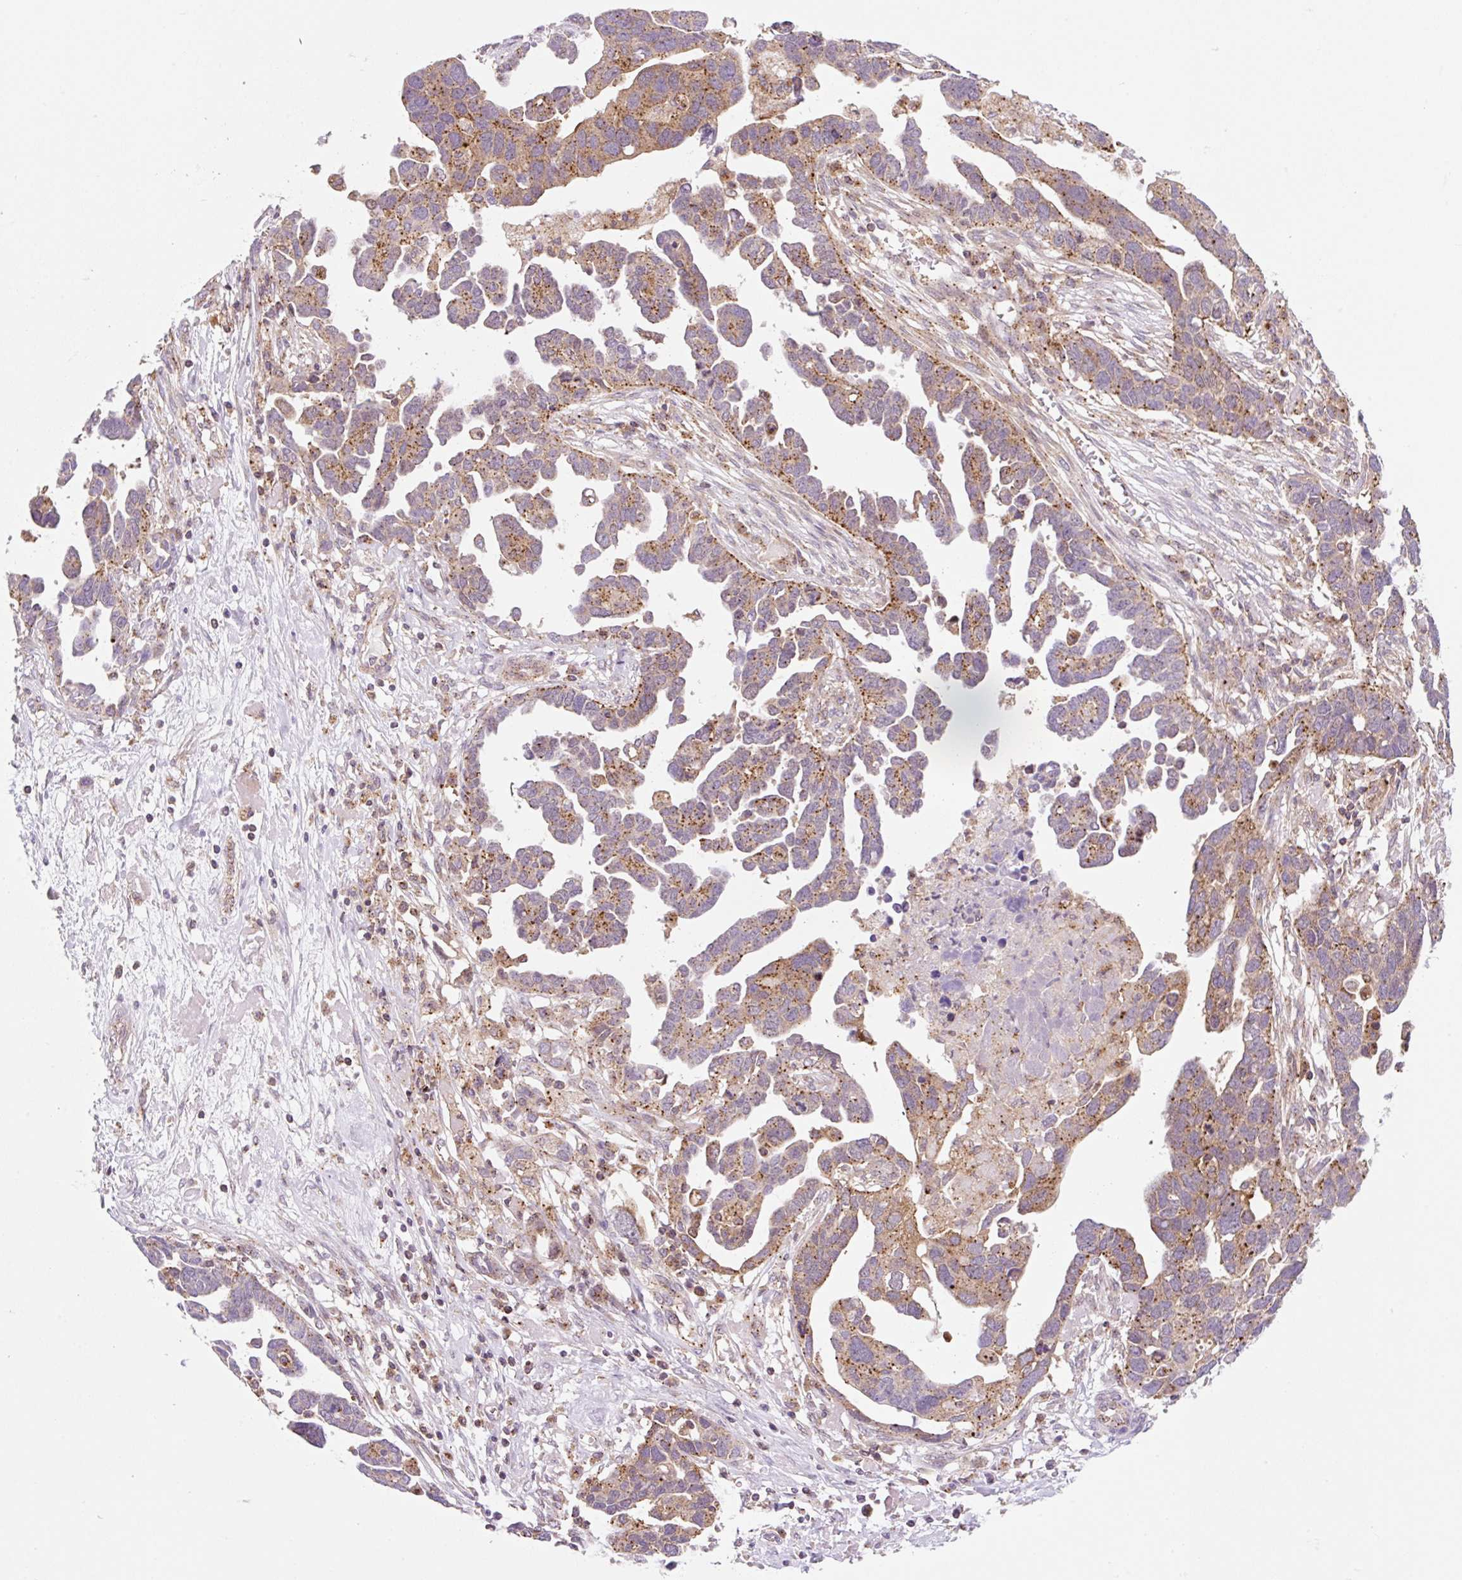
{"staining": {"intensity": "moderate", "quantity": ">75%", "location": "cytoplasmic/membranous"}, "tissue": "ovarian cancer", "cell_type": "Tumor cells", "image_type": "cancer", "snomed": [{"axis": "morphology", "description": "Cystadenocarcinoma, serous, NOS"}, {"axis": "topography", "description": "Ovary"}], "caption": "A histopathology image of ovarian cancer (serous cystadenocarcinoma) stained for a protein demonstrates moderate cytoplasmic/membranous brown staining in tumor cells. The protein is shown in brown color, while the nuclei are stained blue.", "gene": "VPS4A", "patient": {"sex": "female", "age": 54}}